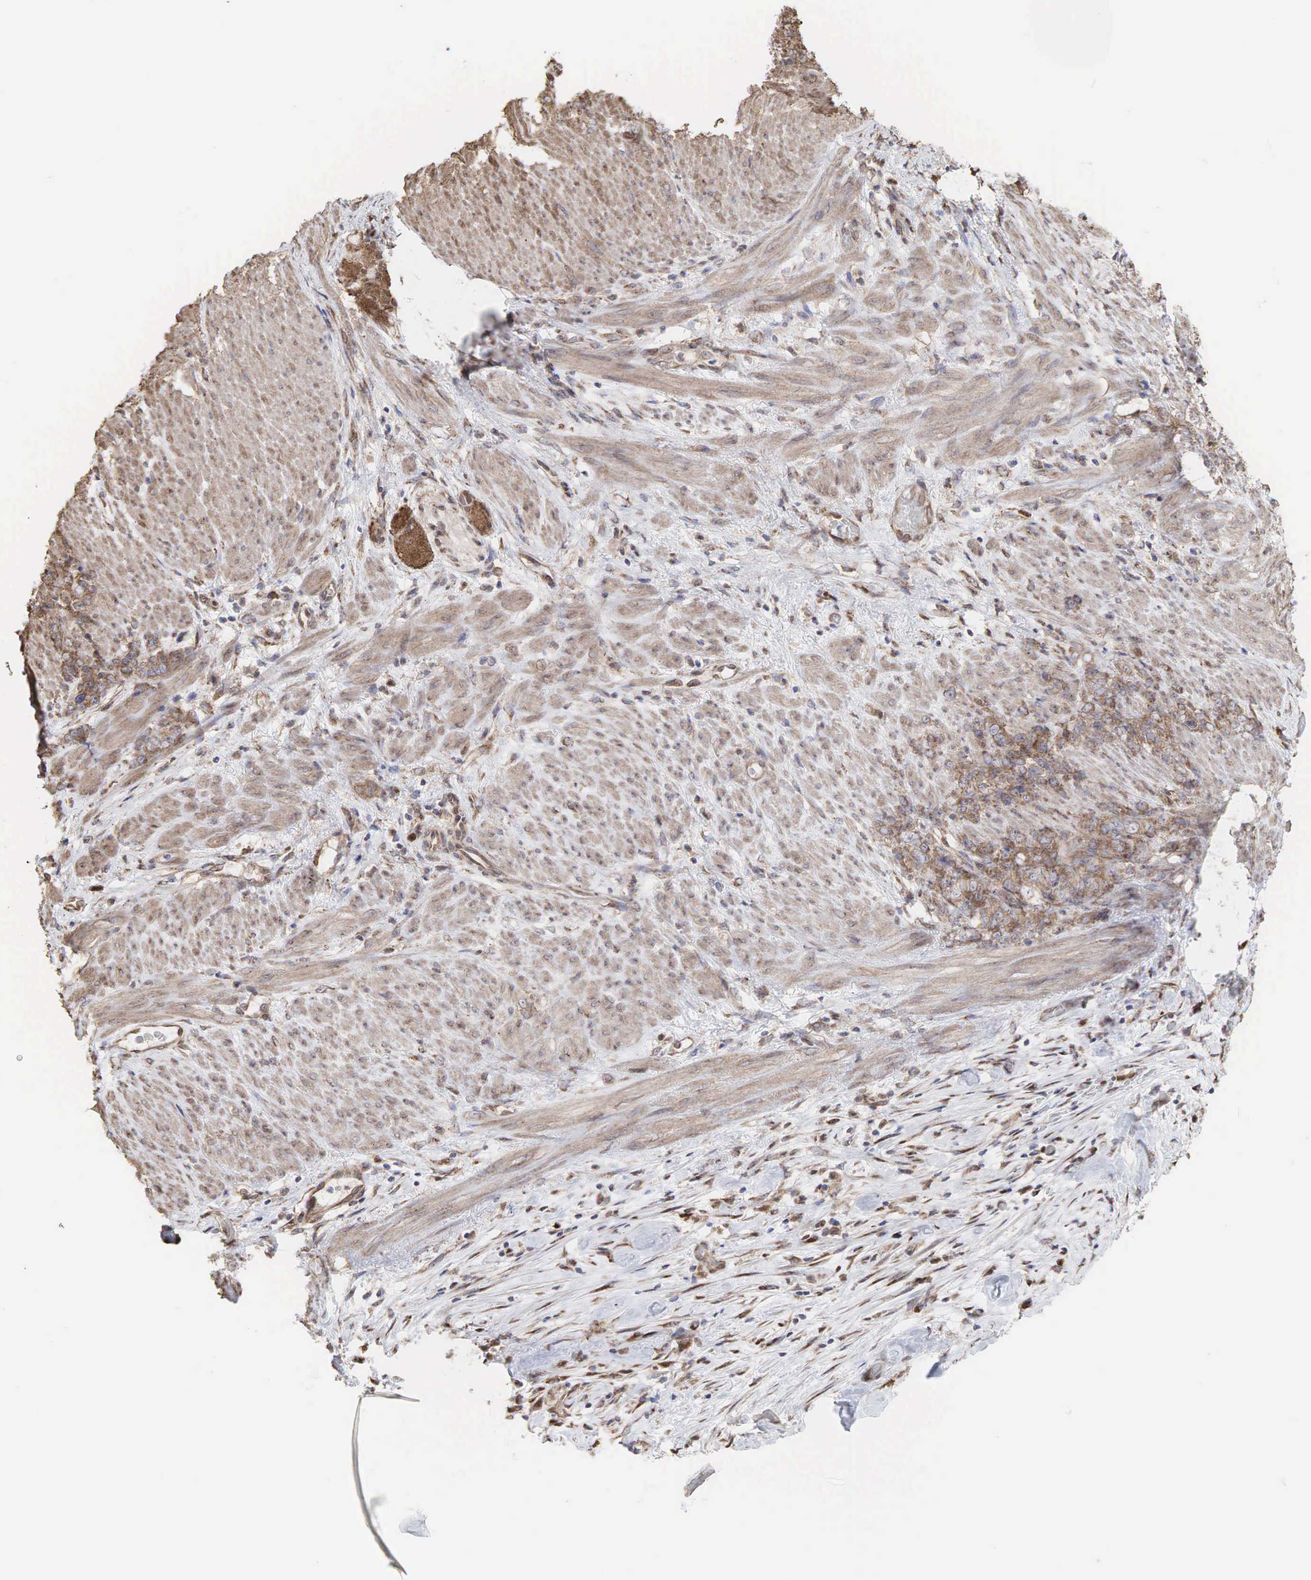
{"staining": {"intensity": "moderate", "quantity": ">75%", "location": "cytoplasmic/membranous"}, "tissue": "stomach cancer", "cell_type": "Tumor cells", "image_type": "cancer", "snomed": [{"axis": "morphology", "description": "Adenocarcinoma, NOS"}, {"axis": "topography", "description": "Stomach, lower"}], "caption": "Moderate cytoplasmic/membranous positivity is seen in approximately >75% of tumor cells in stomach cancer (adenocarcinoma).", "gene": "PABPC5", "patient": {"sex": "male", "age": 88}}